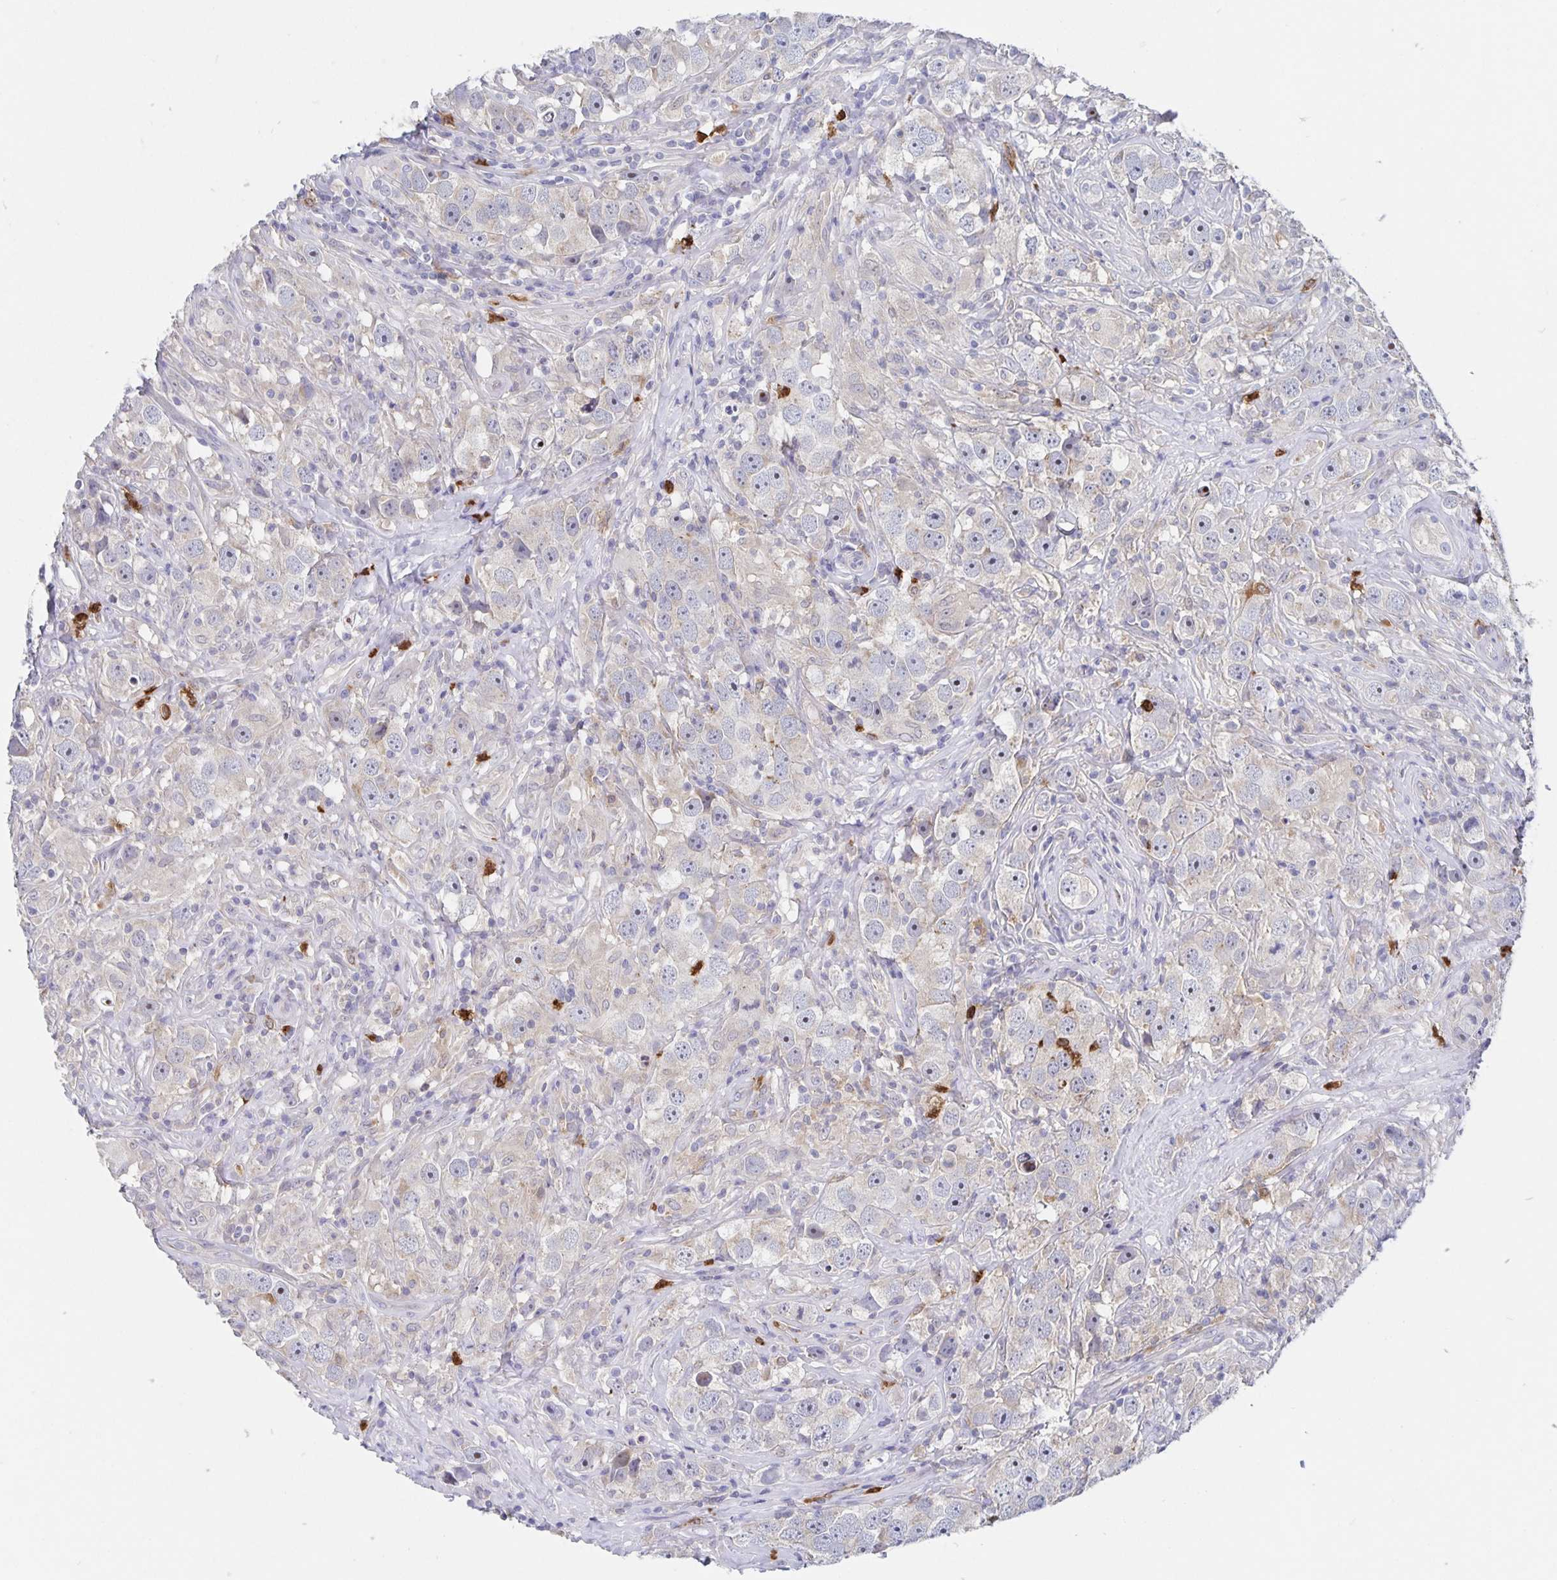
{"staining": {"intensity": "weak", "quantity": "<25%", "location": "cytoplasmic/membranous"}, "tissue": "testis cancer", "cell_type": "Tumor cells", "image_type": "cancer", "snomed": [{"axis": "morphology", "description": "Seminoma, NOS"}, {"axis": "topography", "description": "Testis"}], "caption": "This is an immunohistochemistry (IHC) histopathology image of testis cancer (seminoma). There is no expression in tumor cells.", "gene": "CDC42BPG", "patient": {"sex": "male", "age": 49}}